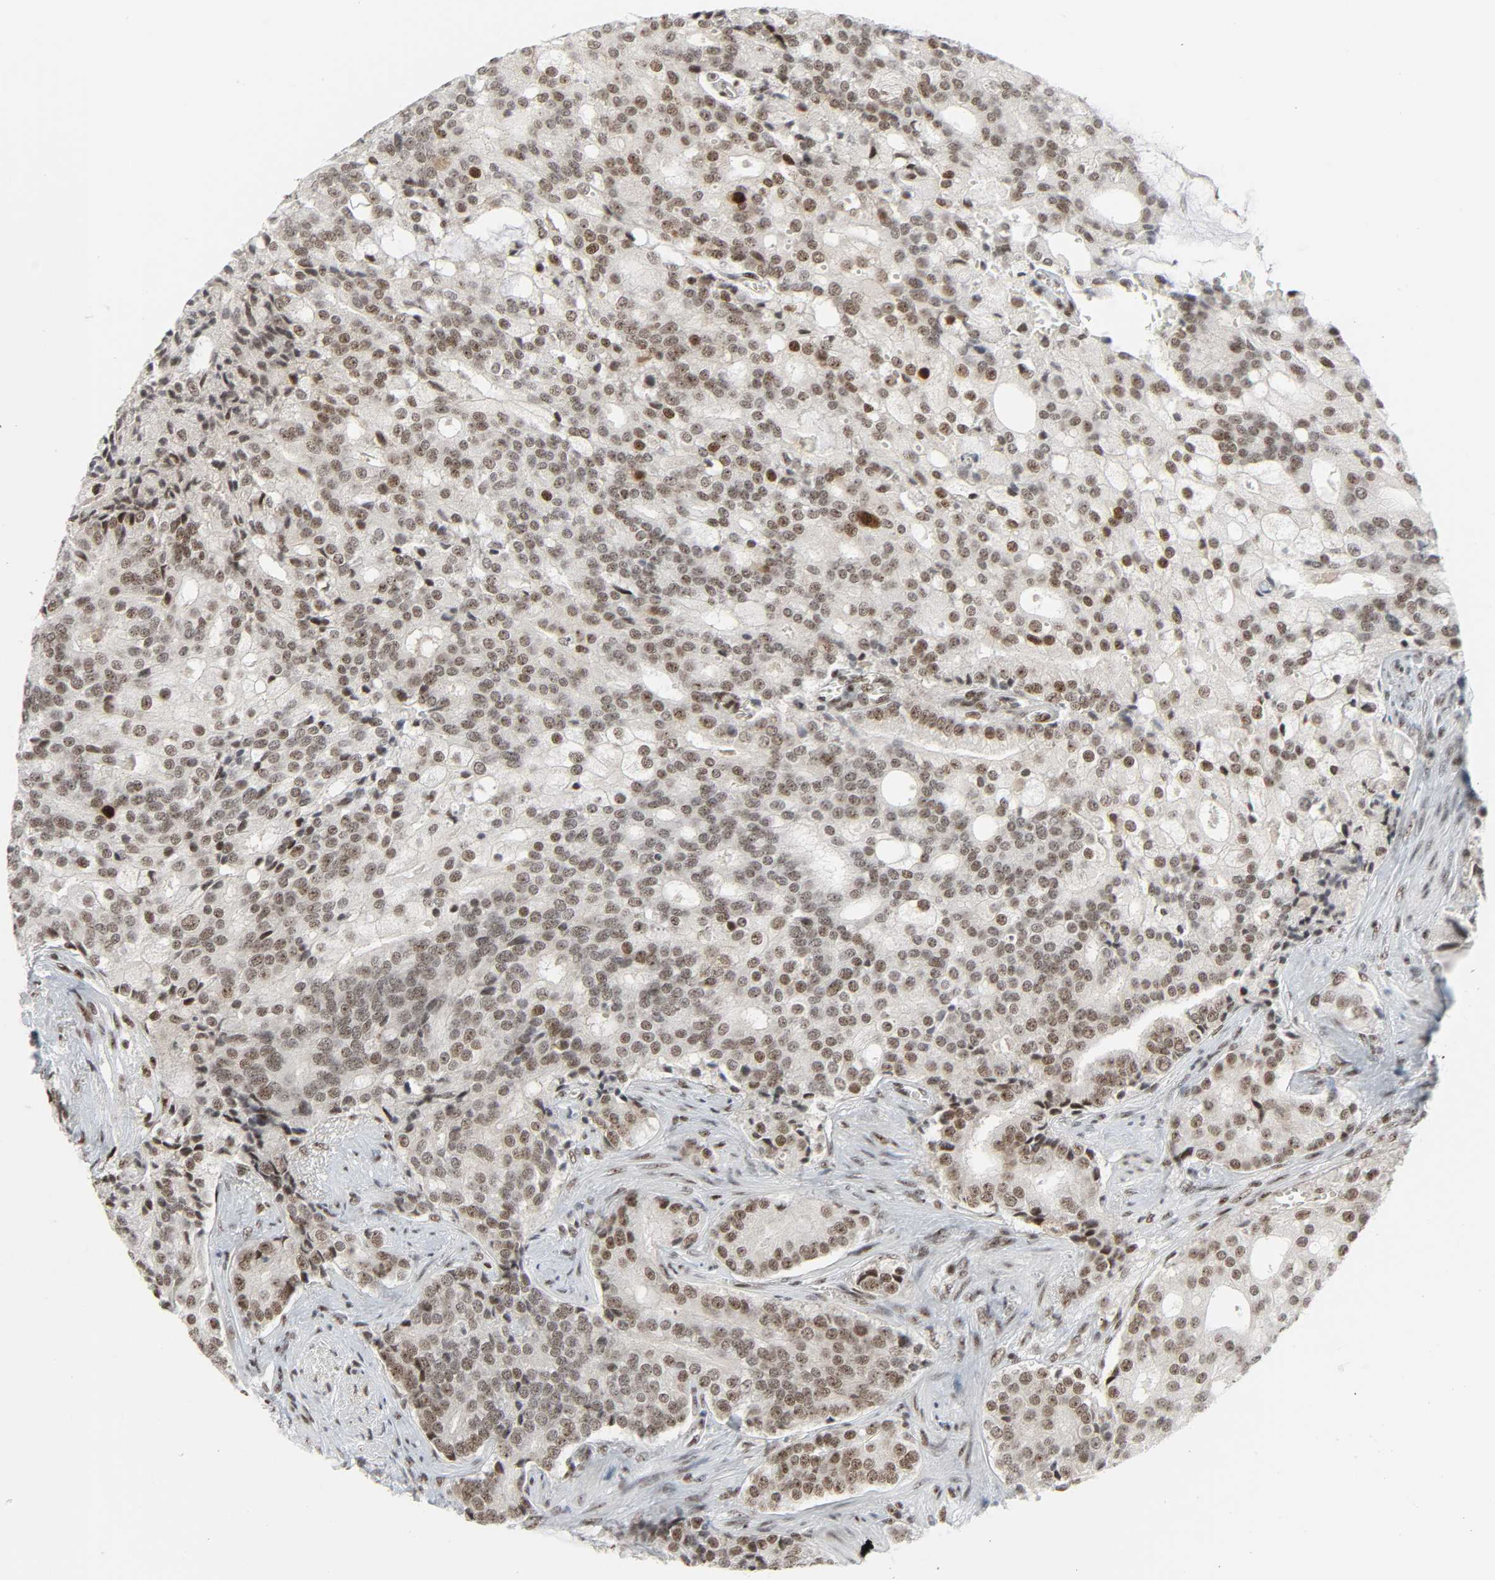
{"staining": {"intensity": "moderate", "quantity": ">75%", "location": "nuclear"}, "tissue": "prostate cancer", "cell_type": "Tumor cells", "image_type": "cancer", "snomed": [{"axis": "morphology", "description": "Adenocarcinoma, Low grade"}, {"axis": "topography", "description": "Prostate"}], "caption": "Prostate cancer was stained to show a protein in brown. There is medium levels of moderate nuclear expression in approximately >75% of tumor cells.", "gene": "CDK7", "patient": {"sex": "male", "age": 58}}